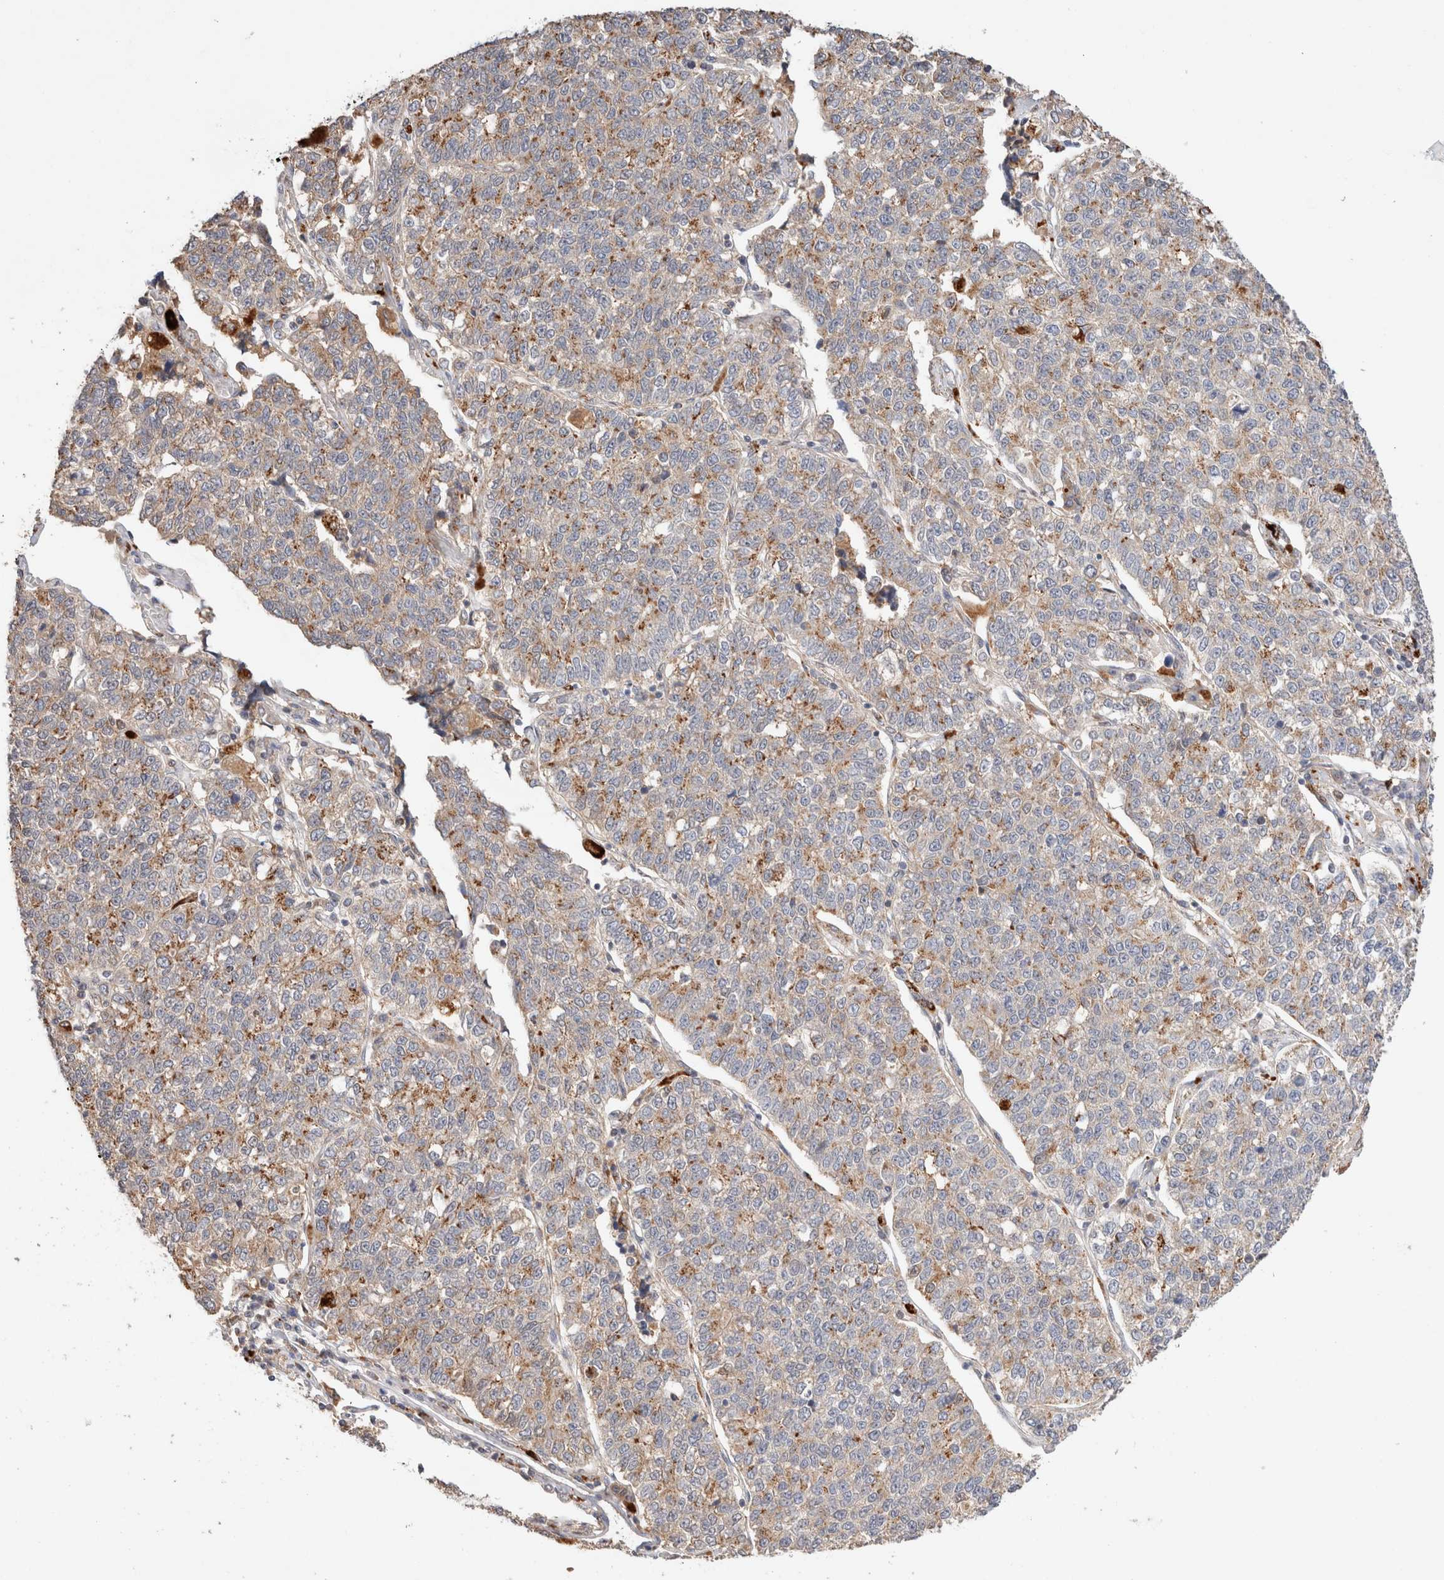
{"staining": {"intensity": "weak", "quantity": ">75%", "location": "cytoplasmic/membranous"}, "tissue": "lung cancer", "cell_type": "Tumor cells", "image_type": "cancer", "snomed": [{"axis": "morphology", "description": "Adenocarcinoma, NOS"}, {"axis": "topography", "description": "Lung"}], "caption": "This is an image of immunohistochemistry staining of lung cancer, which shows weak staining in the cytoplasmic/membranous of tumor cells.", "gene": "RABEPK", "patient": {"sex": "male", "age": 49}}